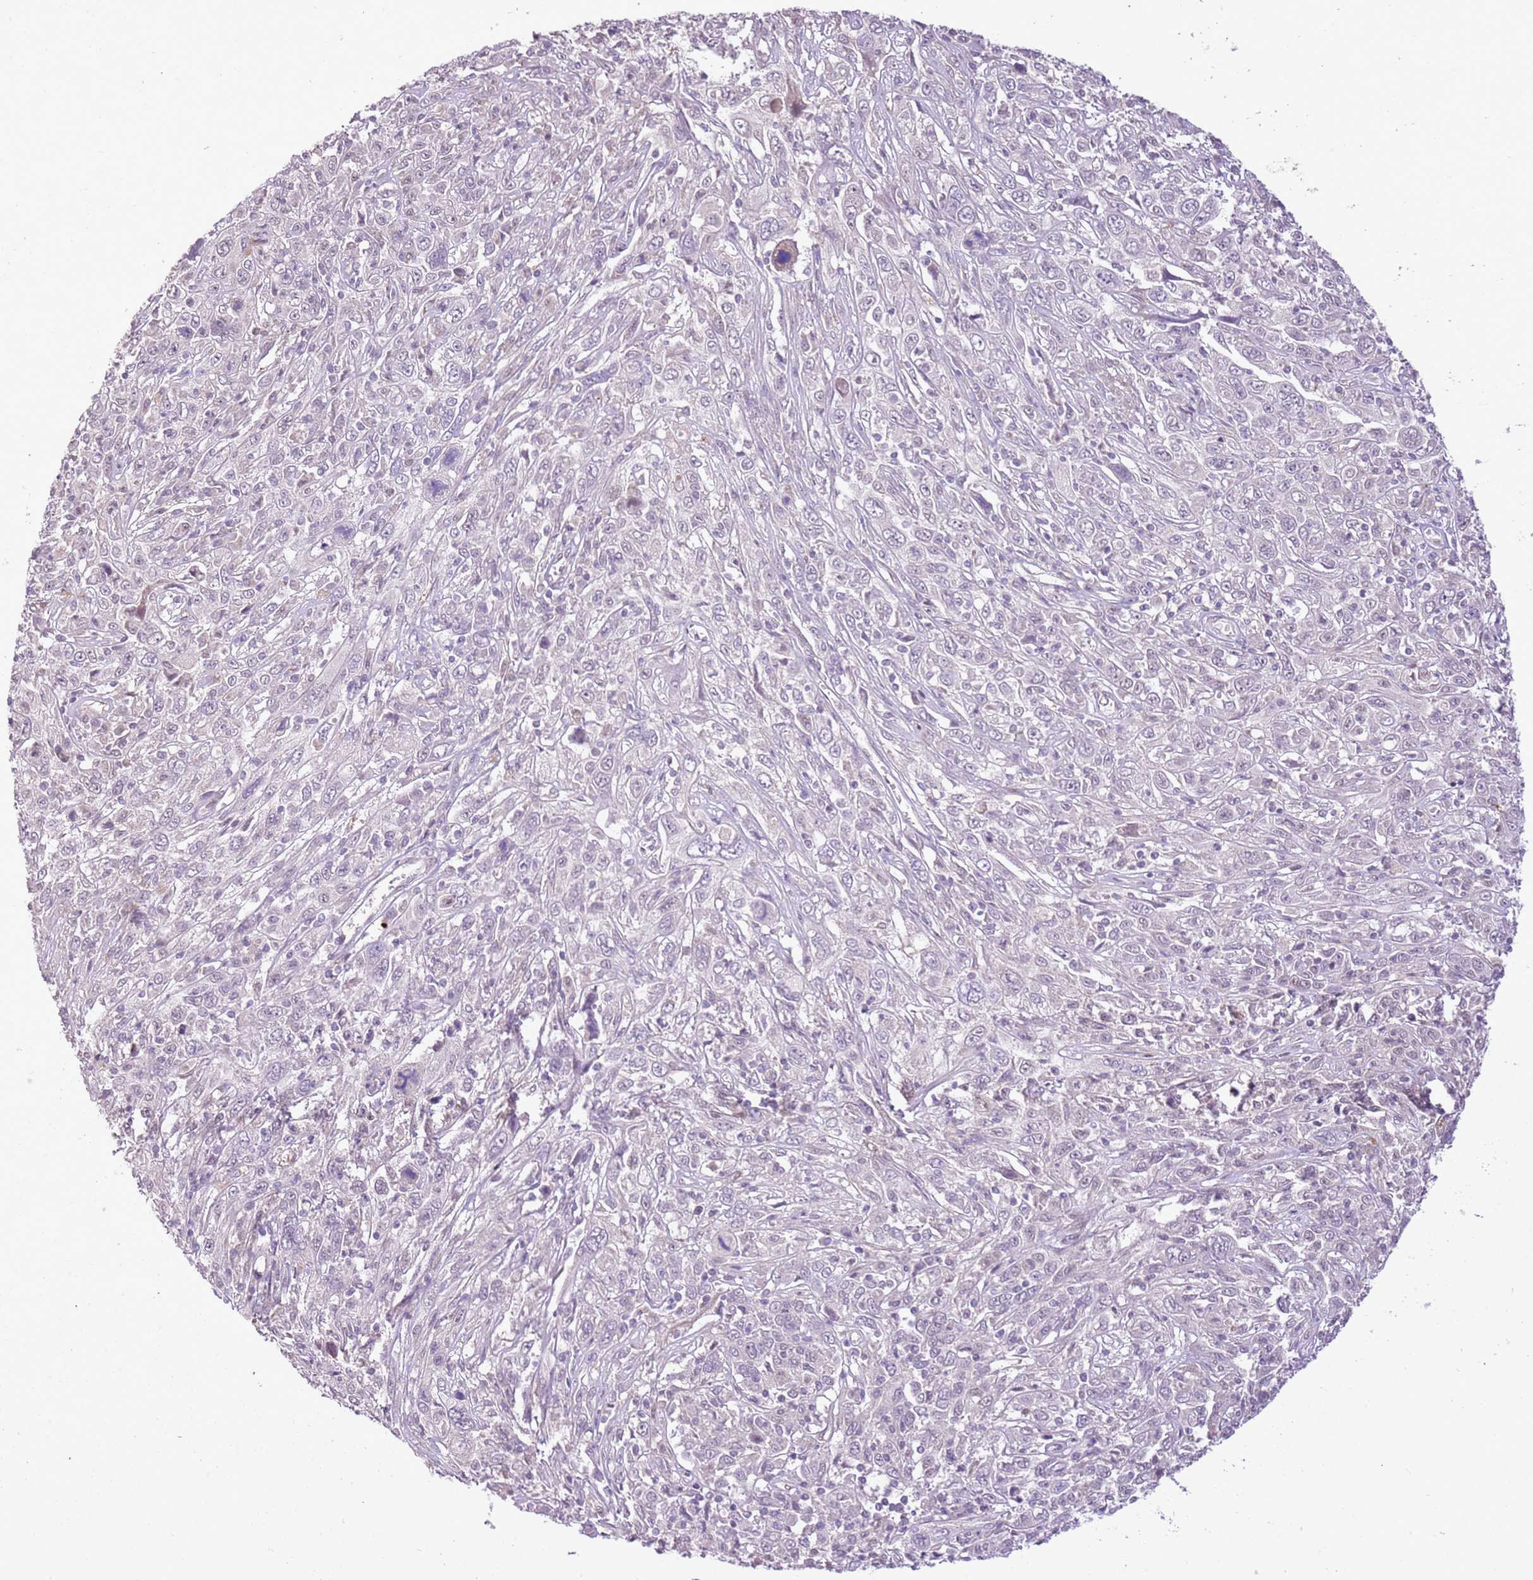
{"staining": {"intensity": "negative", "quantity": "none", "location": "none"}, "tissue": "cervical cancer", "cell_type": "Tumor cells", "image_type": "cancer", "snomed": [{"axis": "morphology", "description": "Squamous cell carcinoma, NOS"}, {"axis": "topography", "description": "Cervix"}], "caption": "Tumor cells show no significant positivity in cervical cancer. (DAB immunohistochemistry visualized using brightfield microscopy, high magnification).", "gene": "NACC2", "patient": {"sex": "female", "age": 46}}